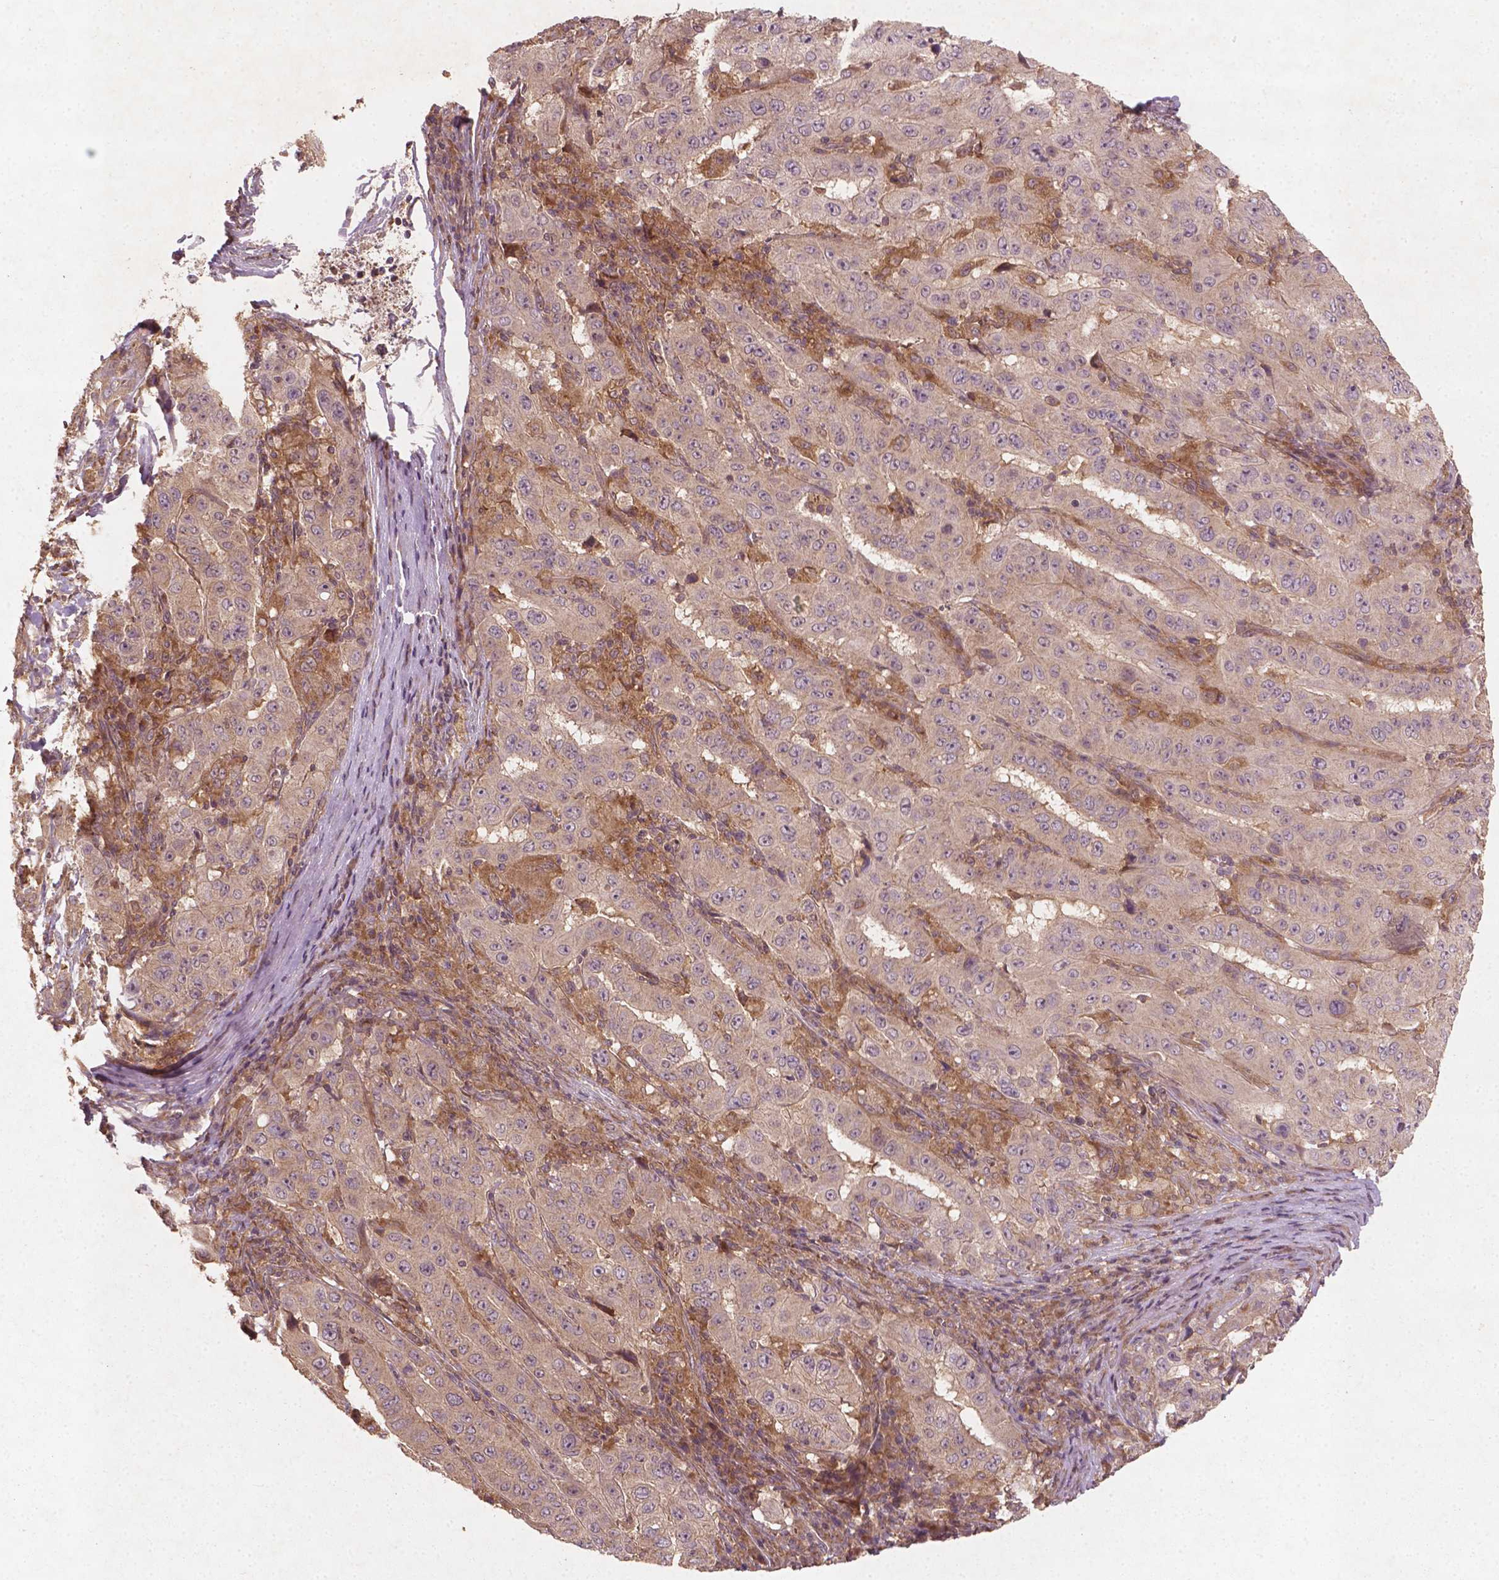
{"staining": {"intensity": "weak", "quantity": "<25%", "location": "cytoplasmic/membranous"}, "tissue": "pancreatic cancer", "cell_type": "Tumor cells", "image_type": "cancer", "snomed": [{"axis": "morphology", "description": "Adenocarcinoma, NOS"}, {"axis": "topography", "description": "Pancreas"}], "caption": "DAB (3,3'-diaminobenzidine) immunohistochemical staining of human pancreatic cancer (adenocarcinoma) reveals no significant expression in tumor cells.", "gene": "CYFIP2", "patient": {"sex": "male", "age": 63}}